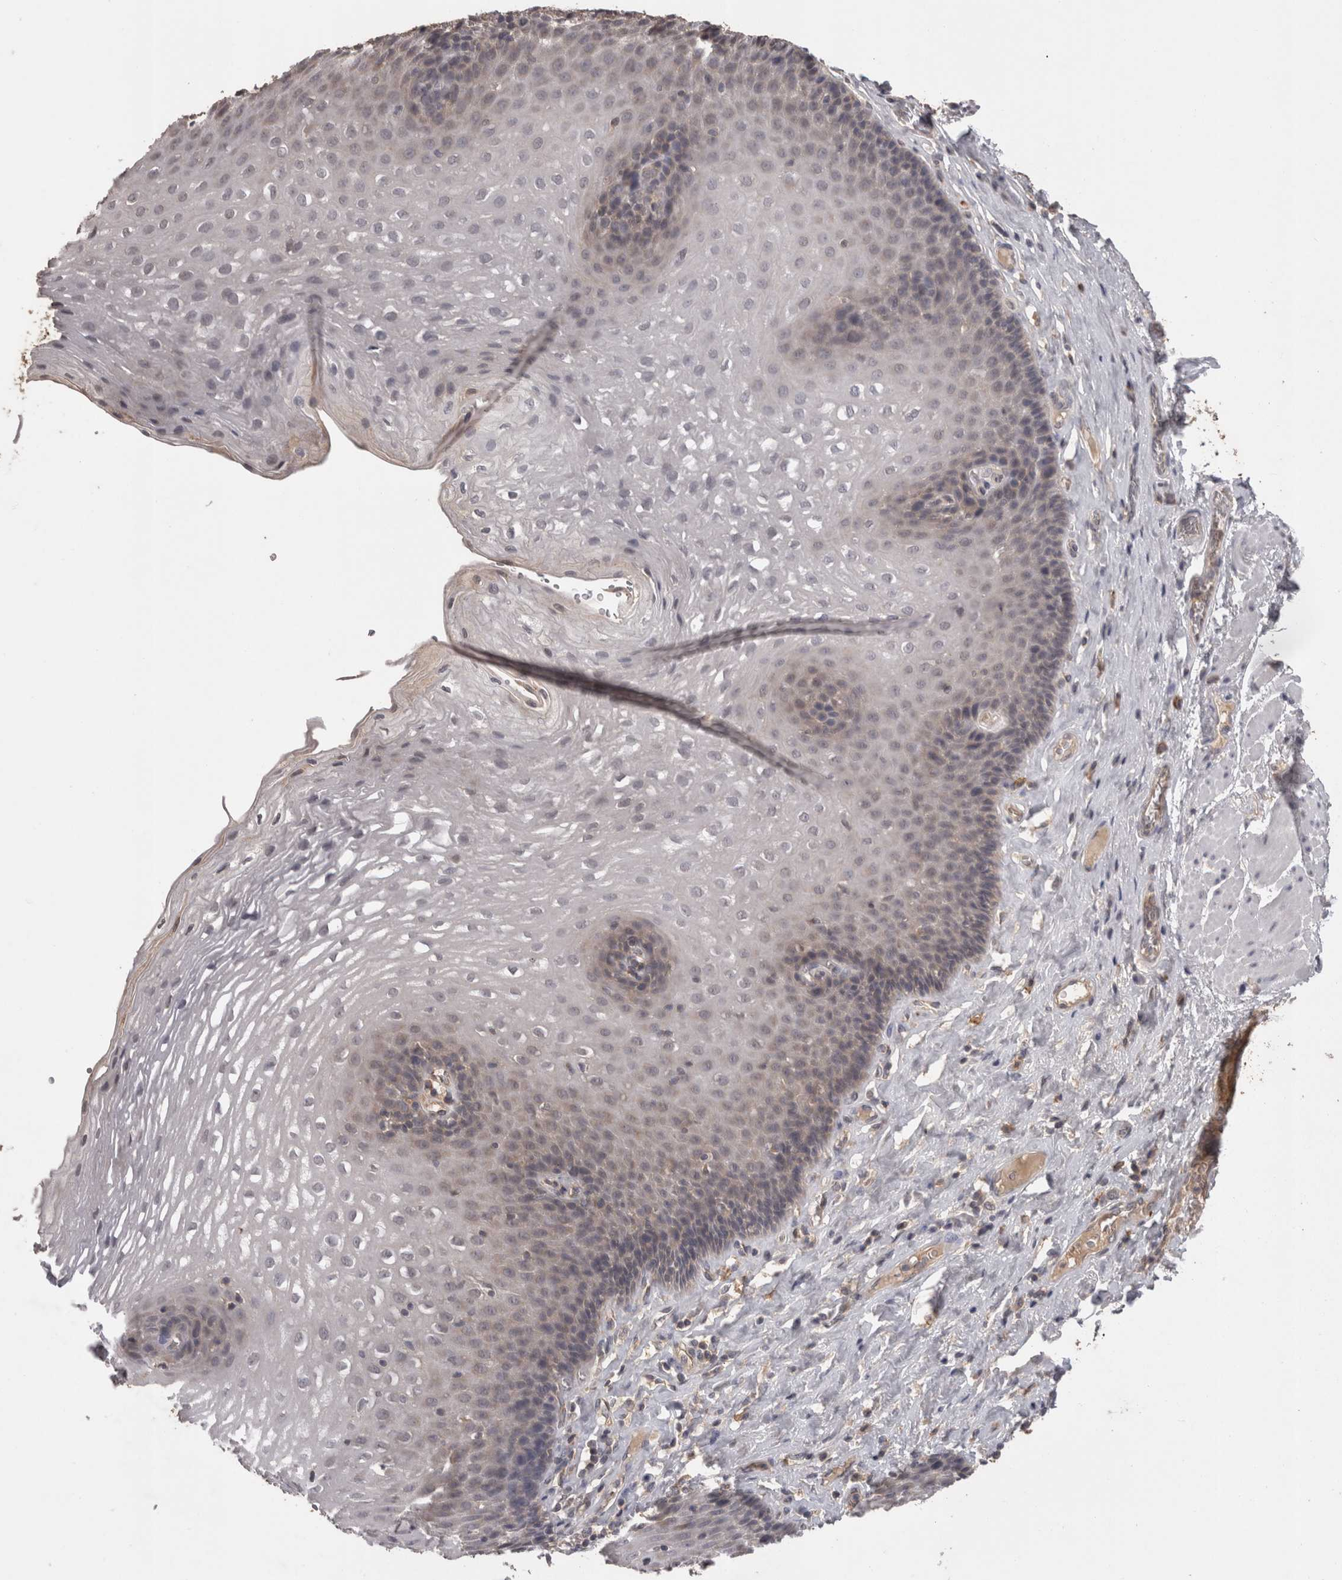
{"staining": {"intensity": "weak", "quantity": "<25%", "location": "cytoplasmic/membranous"}, "tissue": "esophagus", "cell_type": "Squamous epithelial cells", "image_type": "normal", "snomed": [{"axis": "morphology", "description": "Normal tissue, NOS"}, {"axis": "topography", "description": "Esophagus"}], "caption": "This is an IHC histopathology image of benign human esophagus. There is no positivity in squamous epithelial cells.", "gene": "PON3", "patient": {"sex": "female", "age": 66}}